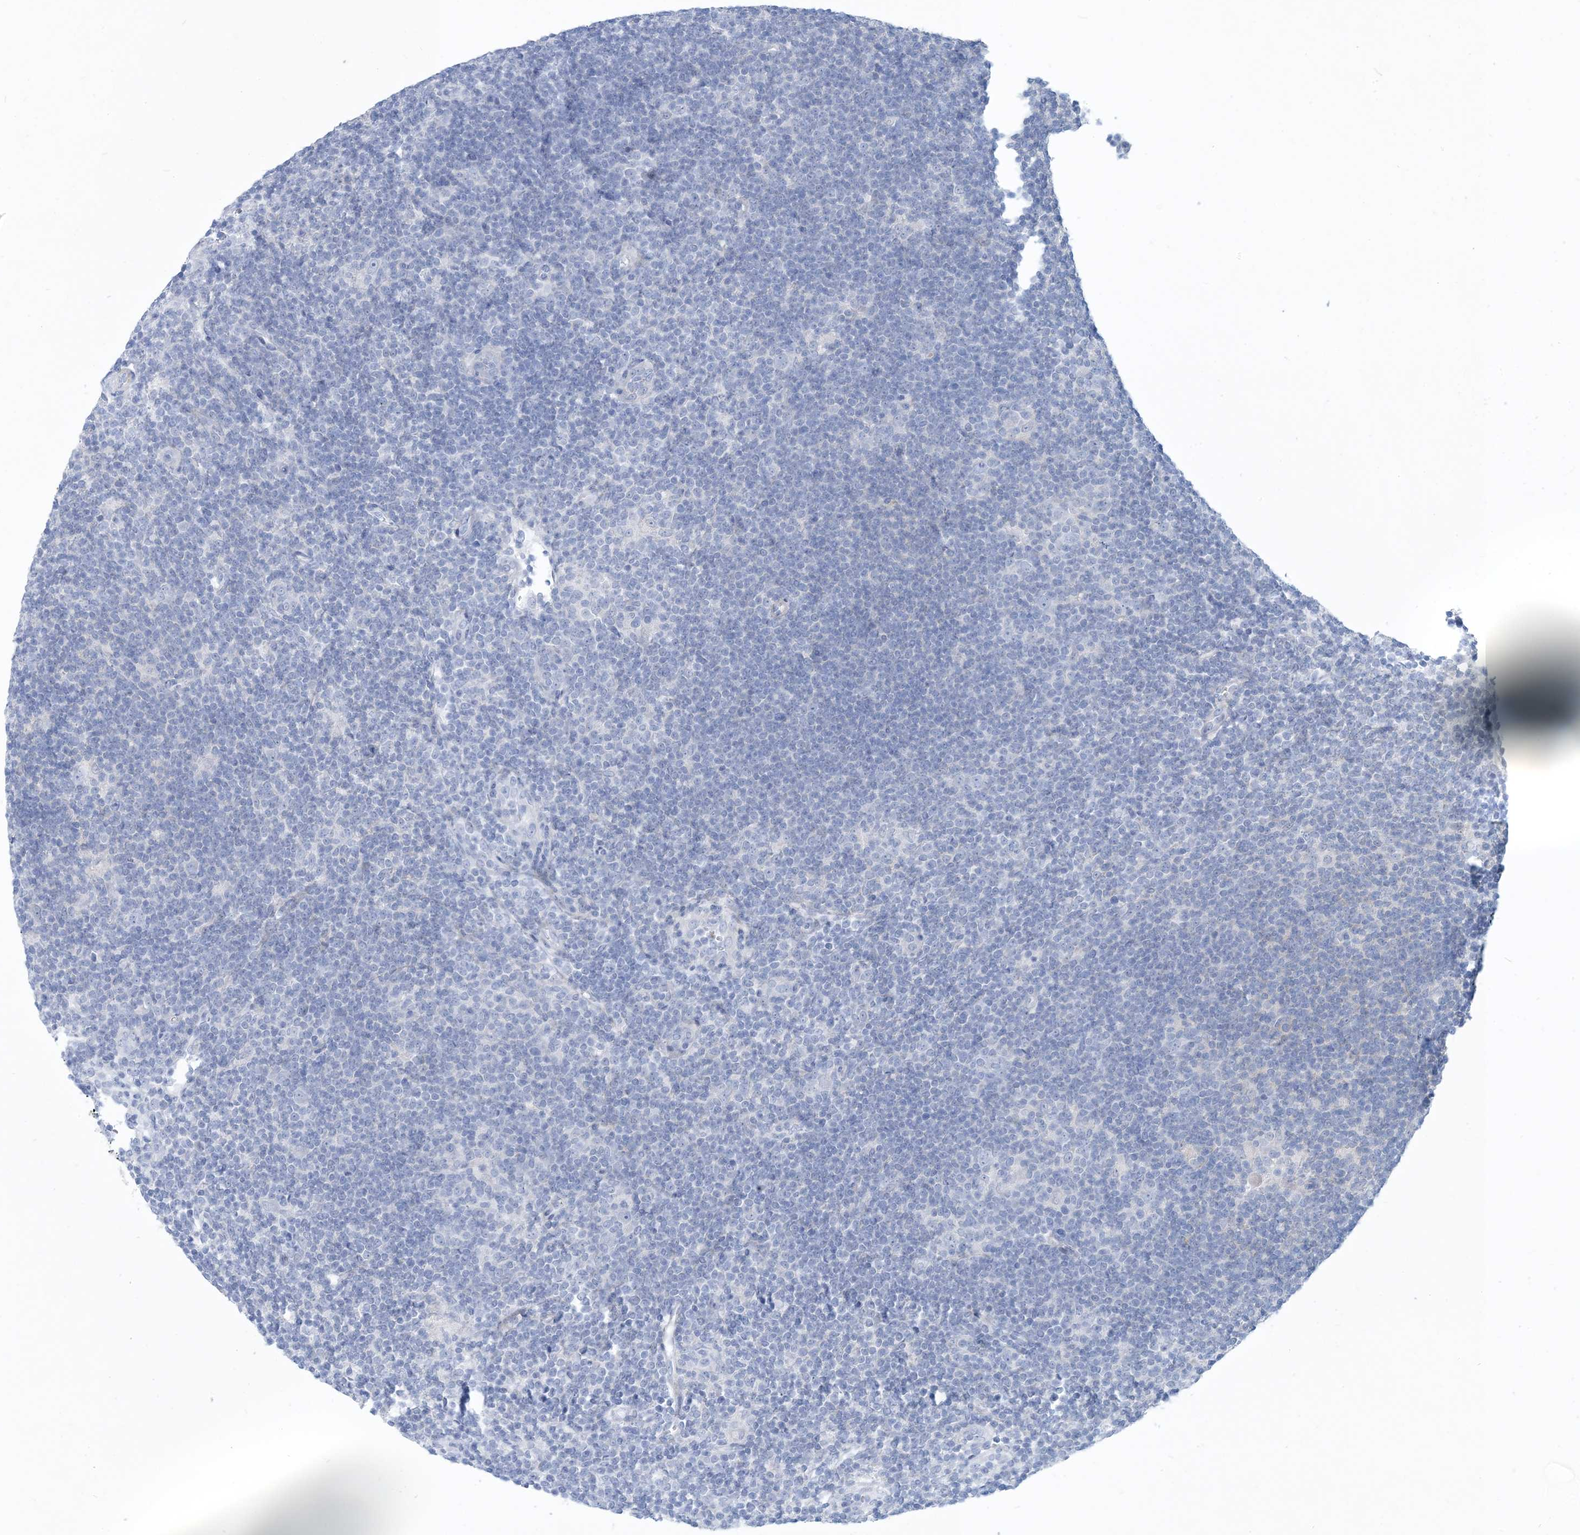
{"staining": {"intensity": "negative", "quantity": "none", "location": "none"}, "tissue": "lymphoma", "cell_type": "Tumor cells", "image_type": "cancer", "snomed": [{"axis": "morphology", "description": "Hodgkin's disease, NOS"}, {"axis": "topography", "description": "Lymph node"}], "caption": "A high-resolution image shows IHC staining of Hodgkin's disease, which displays no significant expression in tumor cells. The staining was performed using DAB (3,3'-diaminobenzidine) to visualize the protein expression in brown, while the nuclei were stained in blue with hematoxylin (Magnification: 20x).", "gene": "MOXD1", "patient": {"sex": "female", "age": 57}}